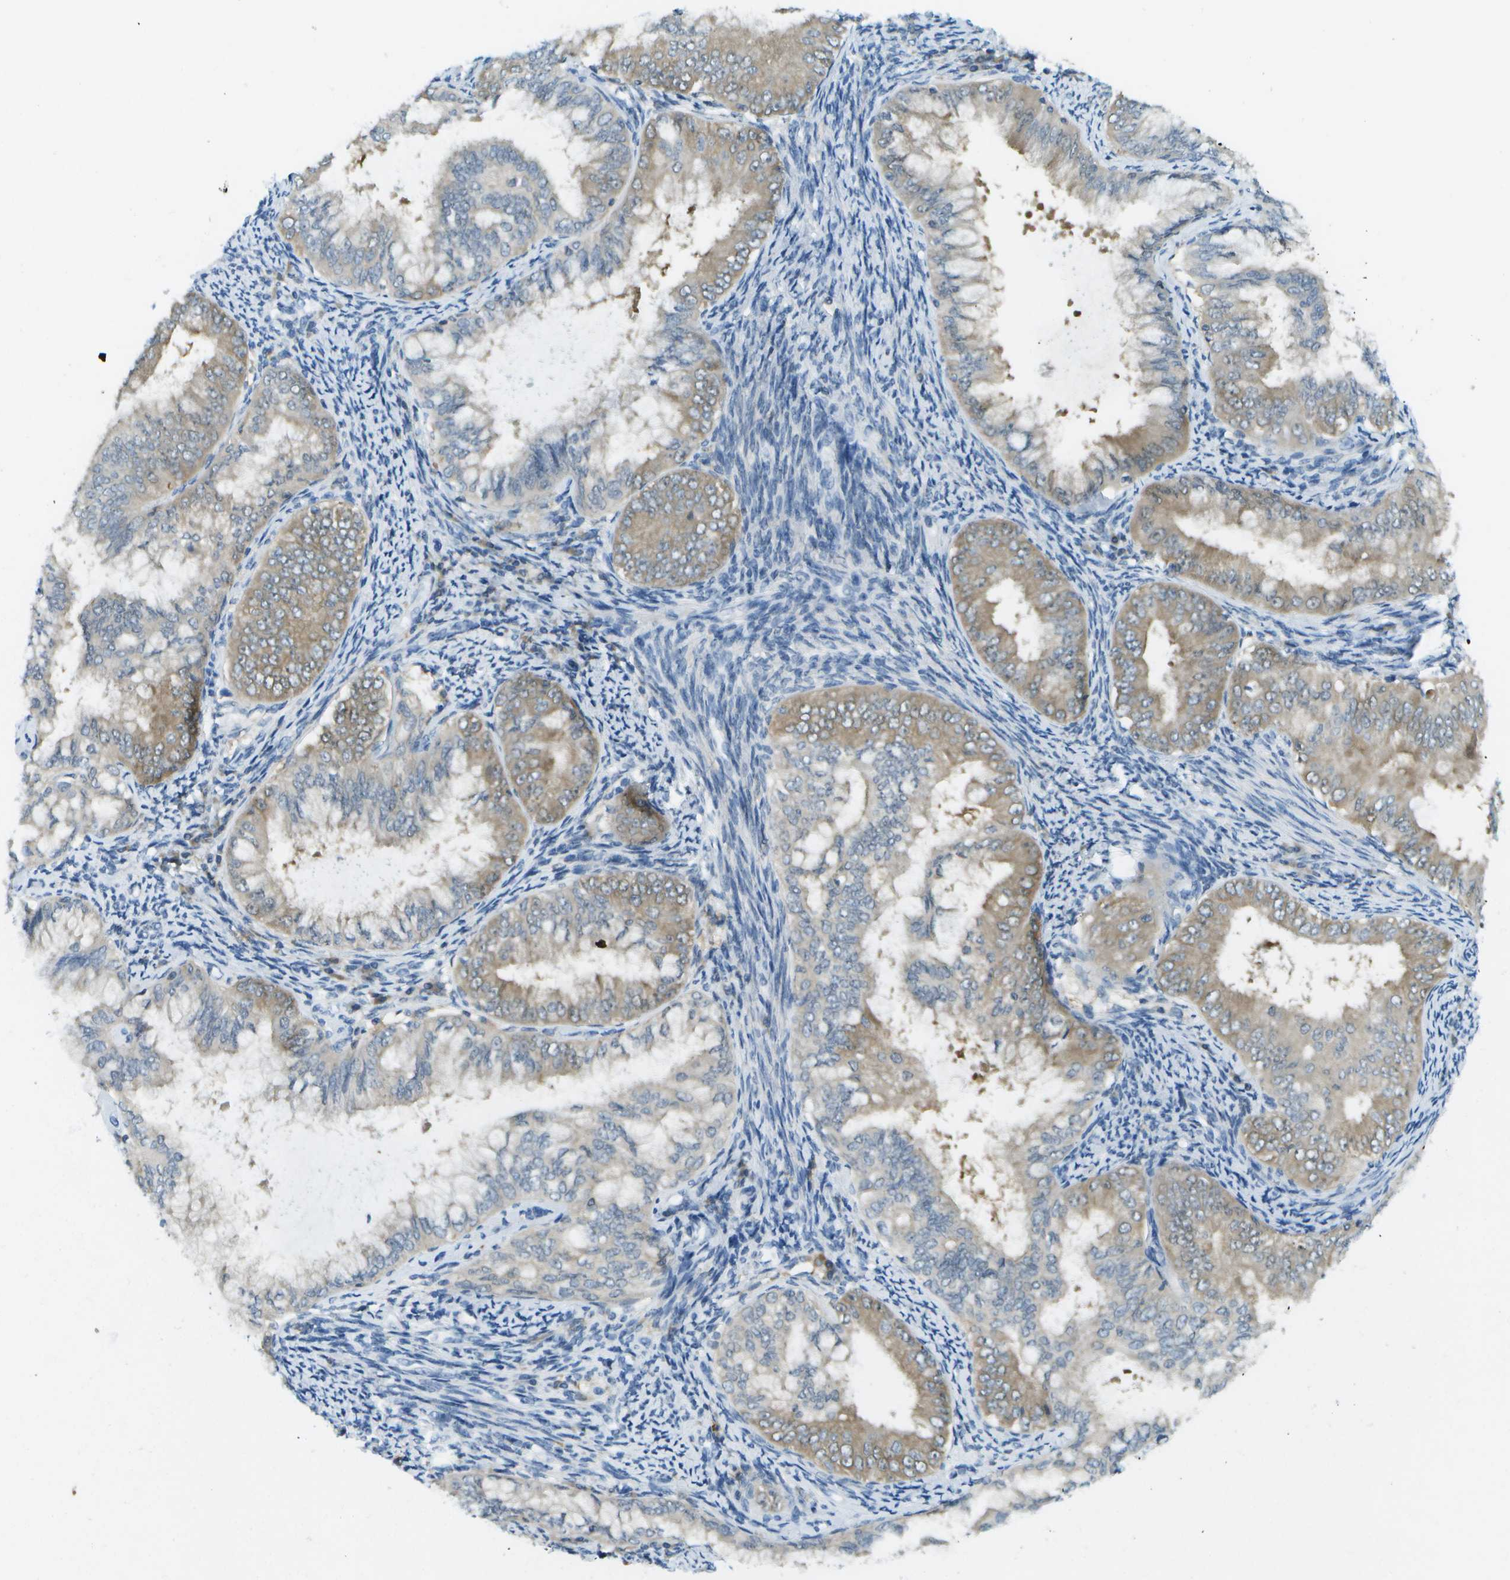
{"staining": {"intensity": "weak", "quantity": ">75%", "location": "cytoplasmic/membranous"}, "tissue": "endometrial cancer", "cell_type": "Tumor cells", "image_type": "cancer", "snomed": [{"axis": "morphology", "description": "Adenocarcinoma, NOS"}, {"axis": "topography", "description": "Endometrium"}], "caption": "This is a micrograph of IHC staining of endometrial adenocarcinoma, which shows weak expression in the cytoplasmic/membranous of tumor cells.", "gene": "CDH23", "patient": {"sex": "female", "age": 63}}